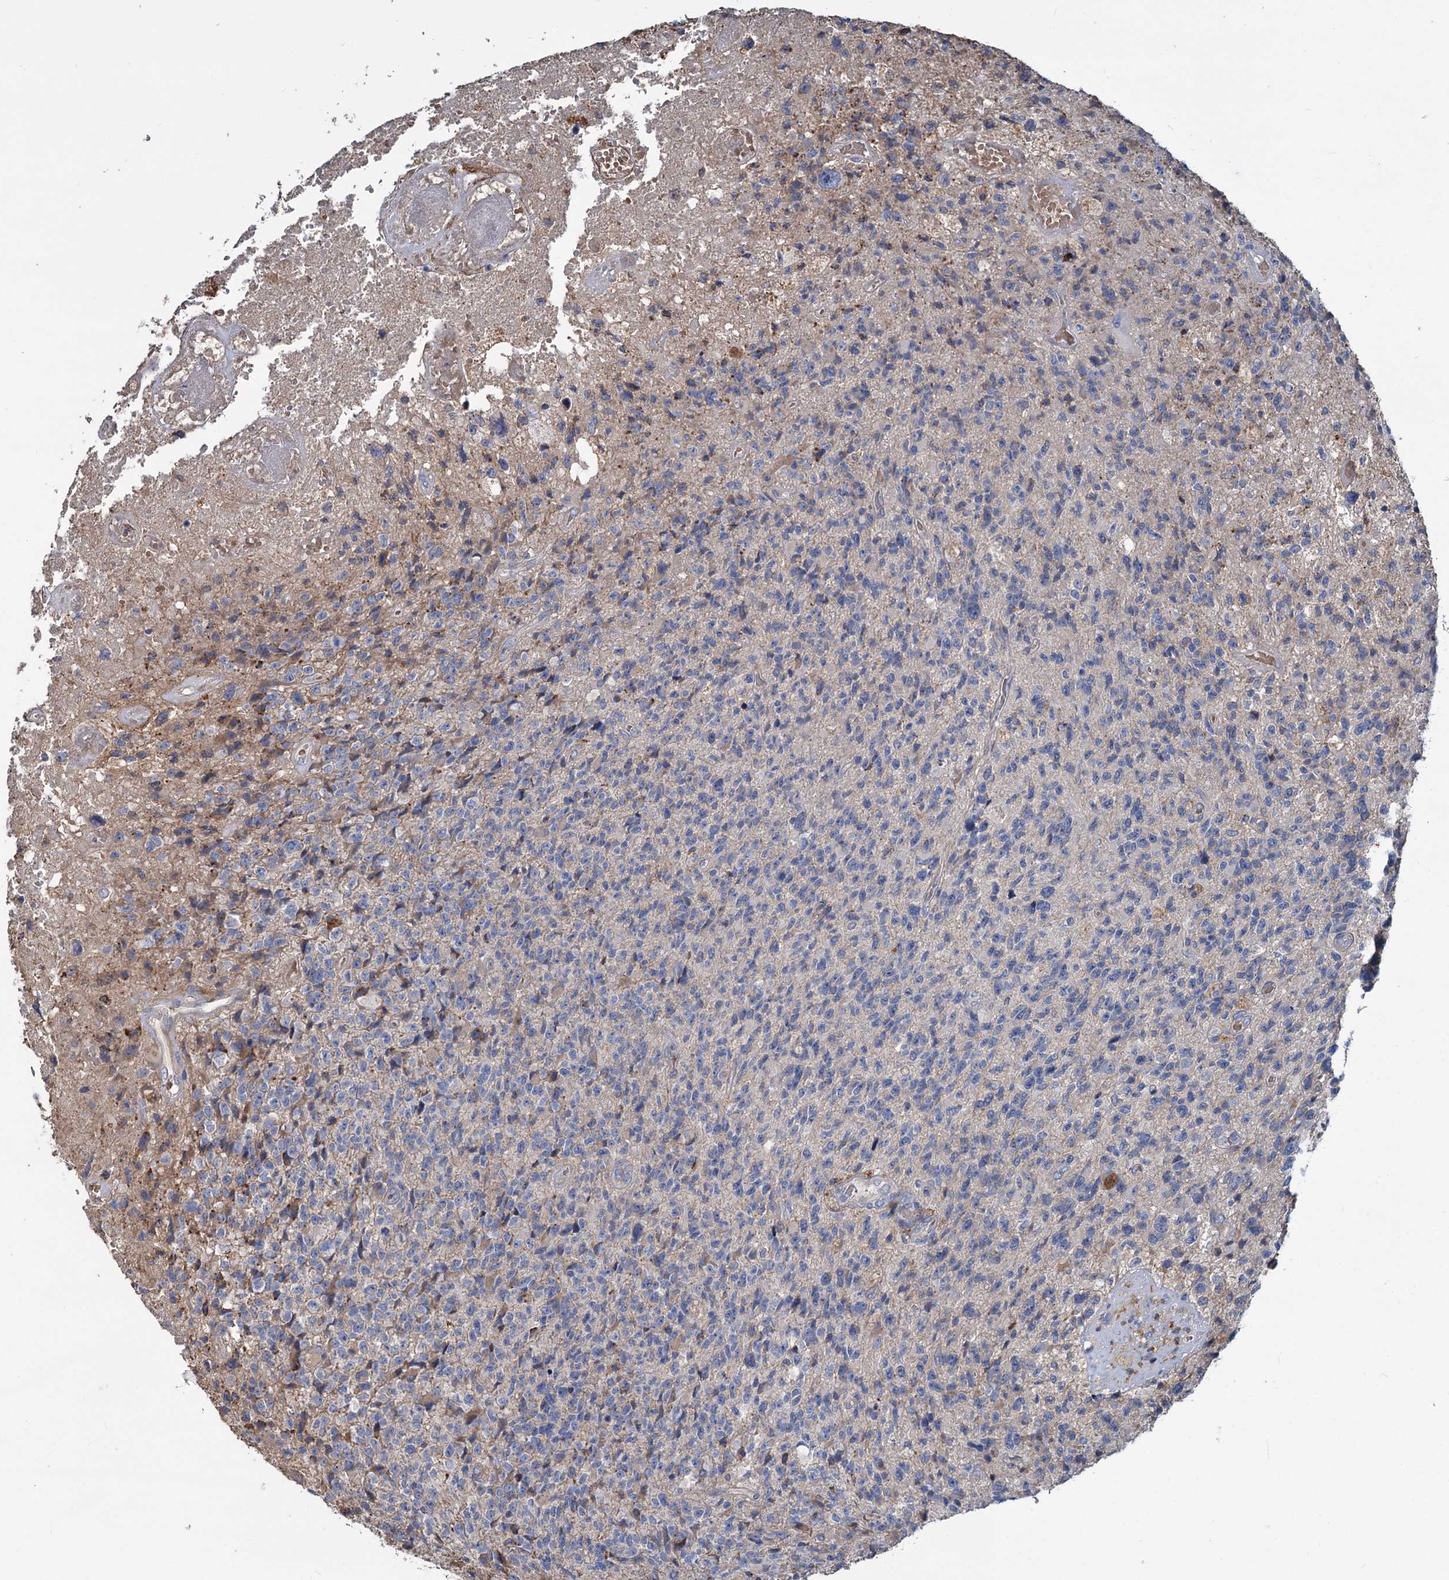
{"staining": {"intensity": "weak", "quantity": "<25%", "location": "cytoplasmic/membranous"}, "tissue": "glioma", "cell_type": "Tumor cells", "image_type": "cancer", "snomed": [{"axis": "morphology", "description": "Glioma, malignant, High grade"}, {"axis": "topography", "description": "Brain"}], "caption": "The histopathology image exhibits no significant positivity in tumor cells of glioma. The staining is performed using DAB brown chromogen with nuclei counter-stained in using hematoxylin.", "gene": "URAD", "patient": {"sex": "male", "age": 76}}